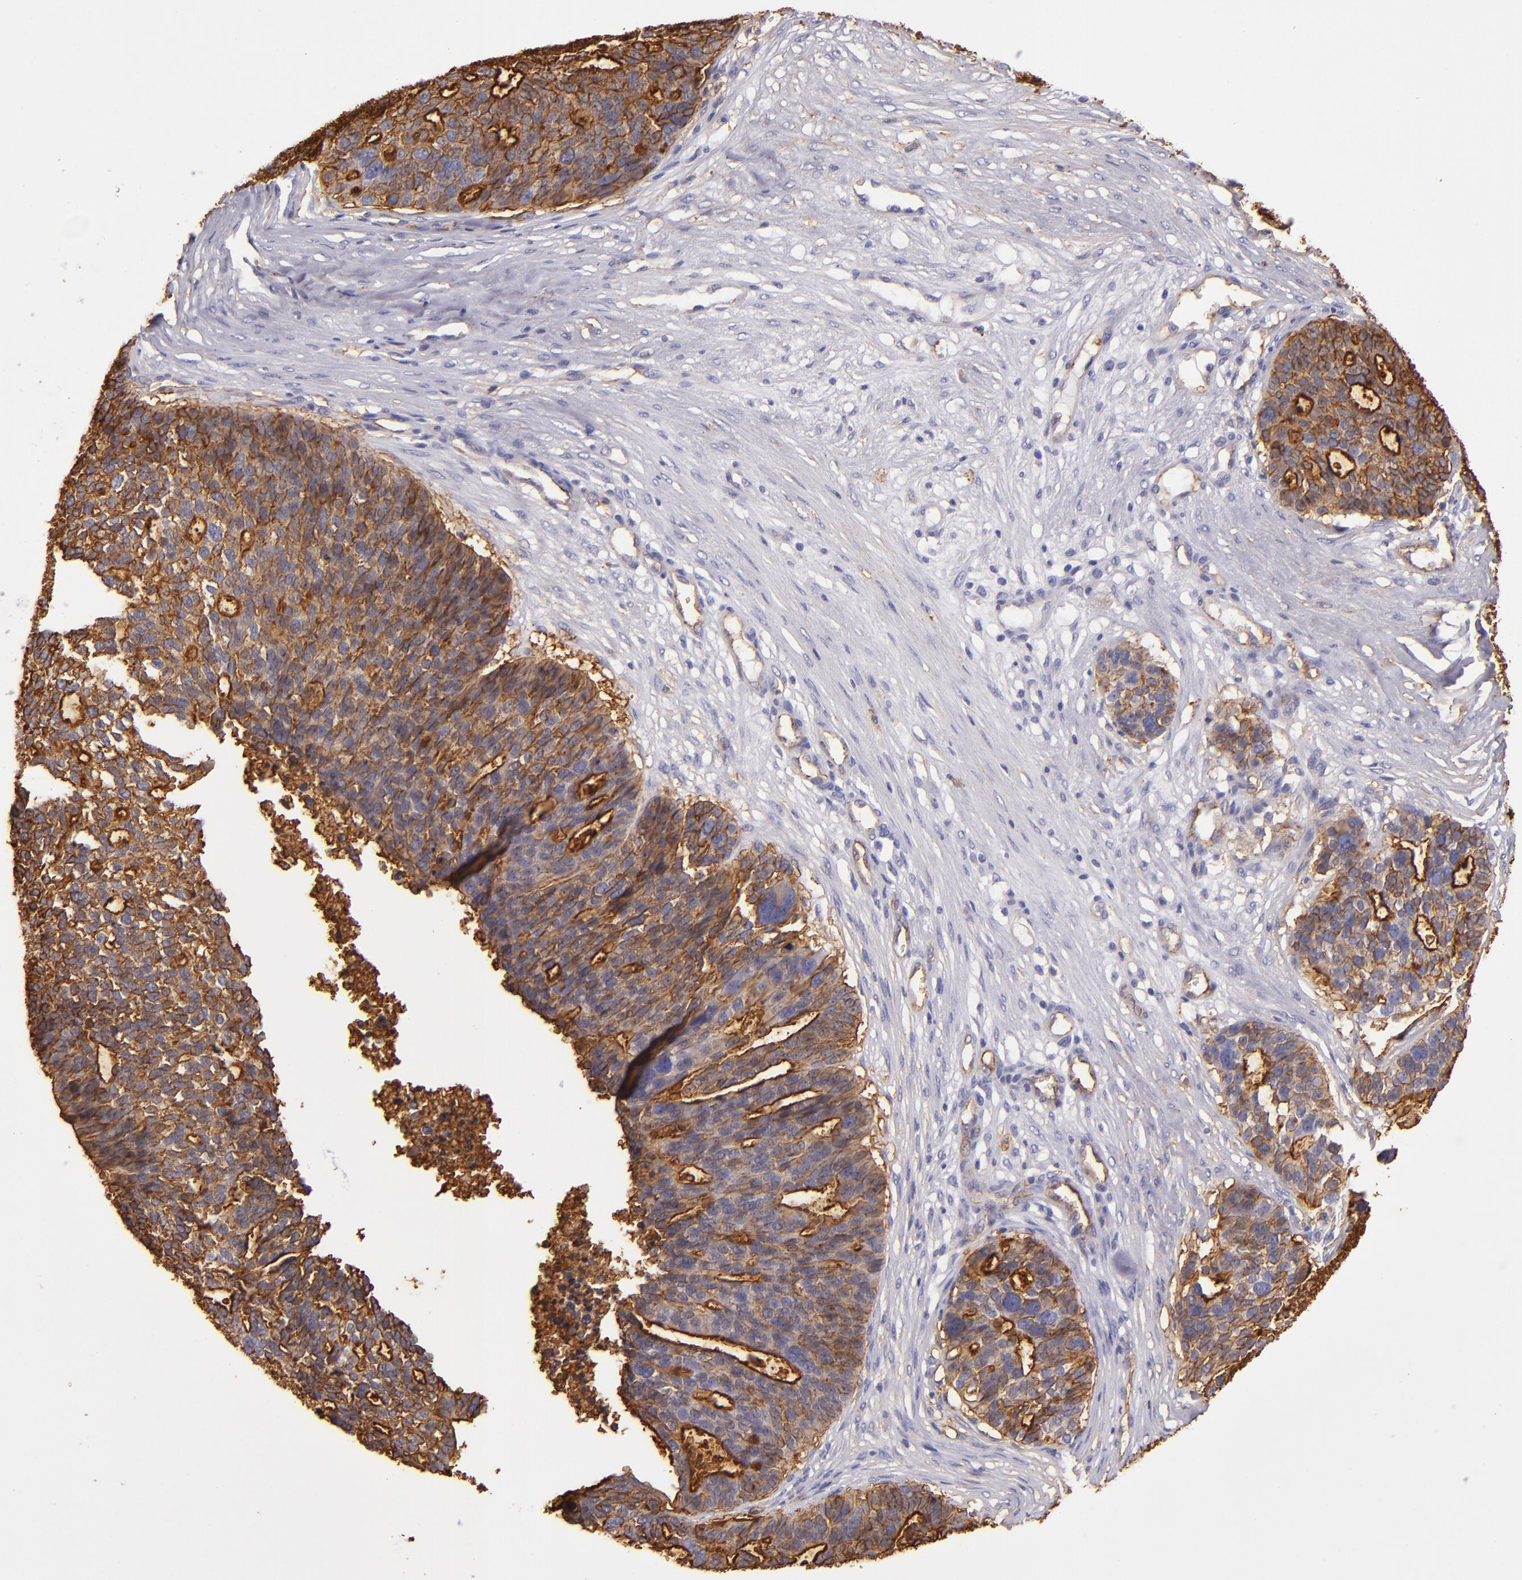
{"staining": {"intensity": "moderate", "quantity": ">75%", "location": "cytoplasmic/membranous"}, "tissue": "ovarian cancer", "cell_type": "Tumor cells", "image_type": "cancer", "snomed": [{"axis": "morphology", "description": "Cystadenocarcinoma, serous, NOS"}, {"axis": "topography", "description": "Ovary"}], "caption": "A photomicrograph showing moderate cytoplasmic/membranous staining in about >75% of tumor cells in serous cystadenocarcinoma (ovarian), as visualized by brown immunohistochemical staining.", "gene": "CD9", "patient": {"sex": "female", "age": 59}}